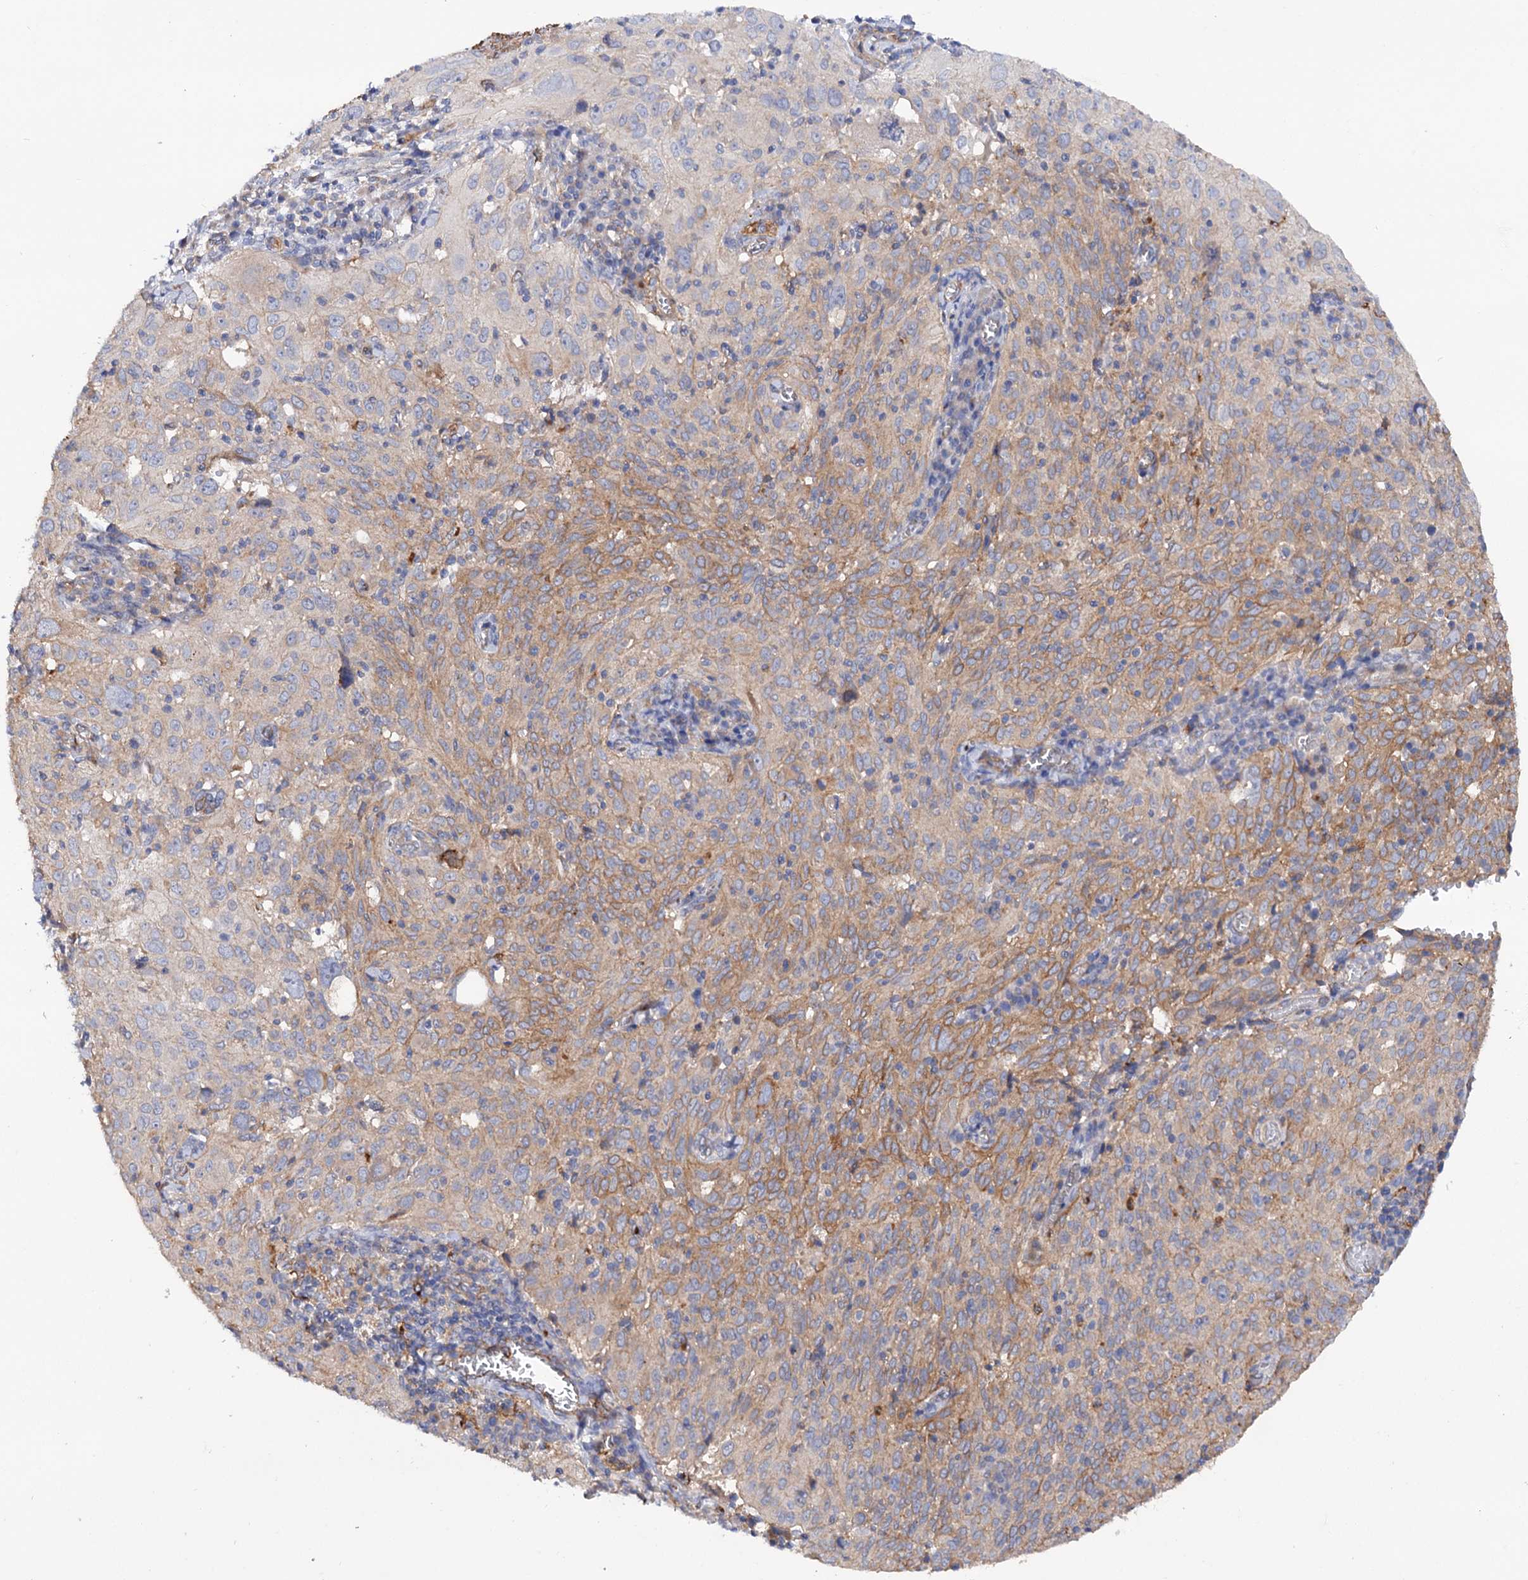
{"staining": {"intensity": "moderate", "quantity": "<25%", "location": "cytoplasmic/membranous"}, "tissue": "cervical cancer", "cell_type": "Tumor cells", "image_type": "cancer", "snomed": [{"axis": "morphology", "description": "Squamous cell carcinoma, NOS"}, {"axis": "topography", "description": "Cervix"}], "caption": "Immunohistochemical staining of squamous cell carcinoma (cervical) exhibits low levels of moderate cytoplasmic/membranous staining in approximately <25% of tumor cells.", "gene": "CSAD", "patient": {"sex": "female", "age": 31}}